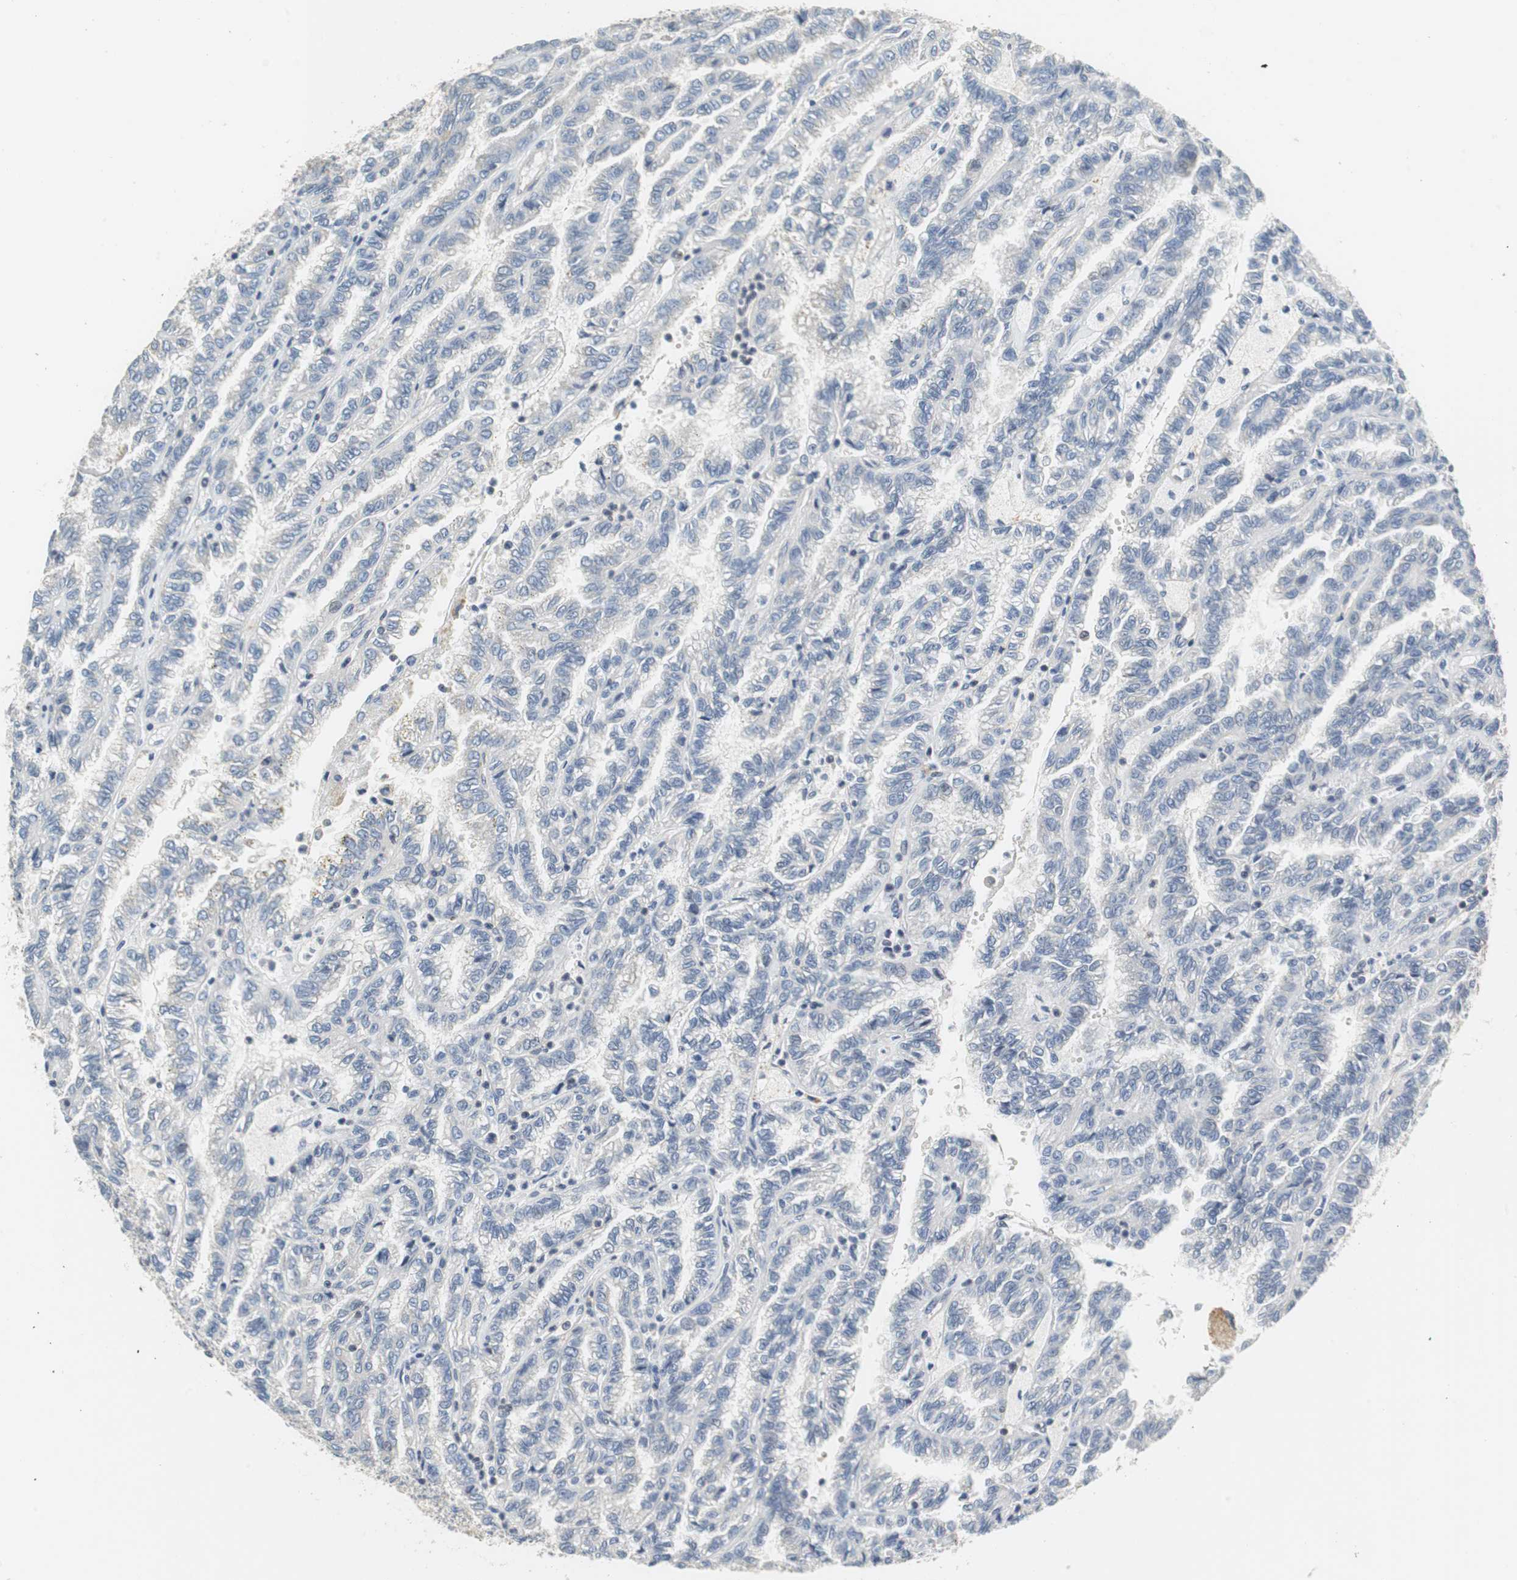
{"staining": {"intensity": "negative", "quantity": "none", "location": "none"}, "tissue": "renal cancer", "cell_type": "Tumor cells", "image_type": "cancer", "snomed": [{"axis": "morphology", "description": "Inflammation, NOS"}, {"axis": "morphology", "description": "Adenocarcinoma, NOS"}, {"axis": "topography", "description": "Kidney"}], "caption": "IHC of renal adenocarcinoma reveals no staining in tumor cells. (DAB IHC visualized using brightfield microscopy, high magnification).", "gene": "GSDMD", "patient": {"sex": "male", "age": 68}}